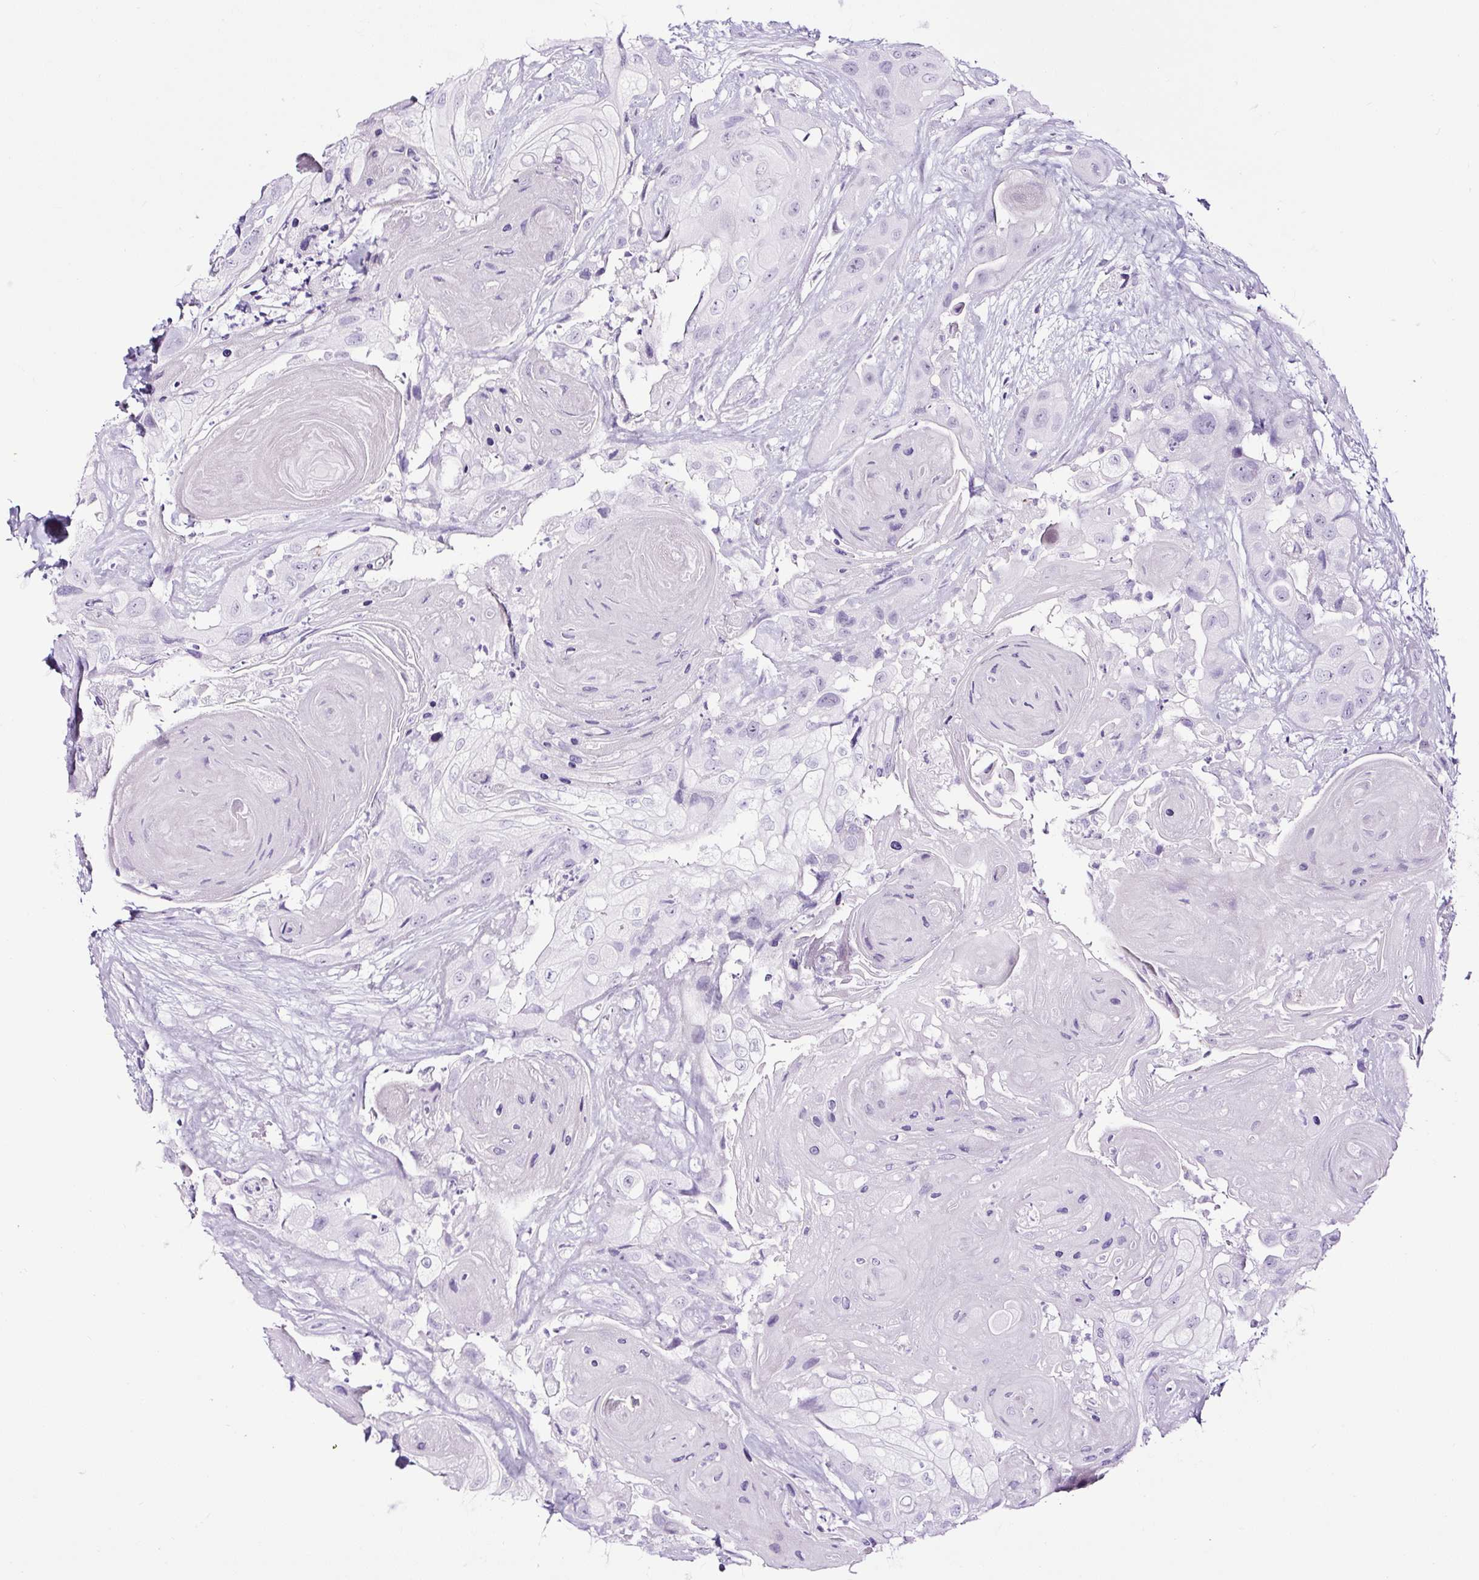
{"staining": {"intensity": "negative", "quantity": "none", "location": "none"}, "tissue": "head and neck cancer", "cell_type": "Tumor cells", "image_type": "cancer", "snomed": [{"axis": "morphology", "description": "Squamous cell carcinoma, NOS"}, {"axis": "topography", "description": "Head-Neck"}], "caption": "The immunohistochemistry image has no significant staining in tumor cells of head and neck squamous cell carcinoma tissue.", "gene": "NPHS2", "patient": {"sex": "male", "age": 83}}